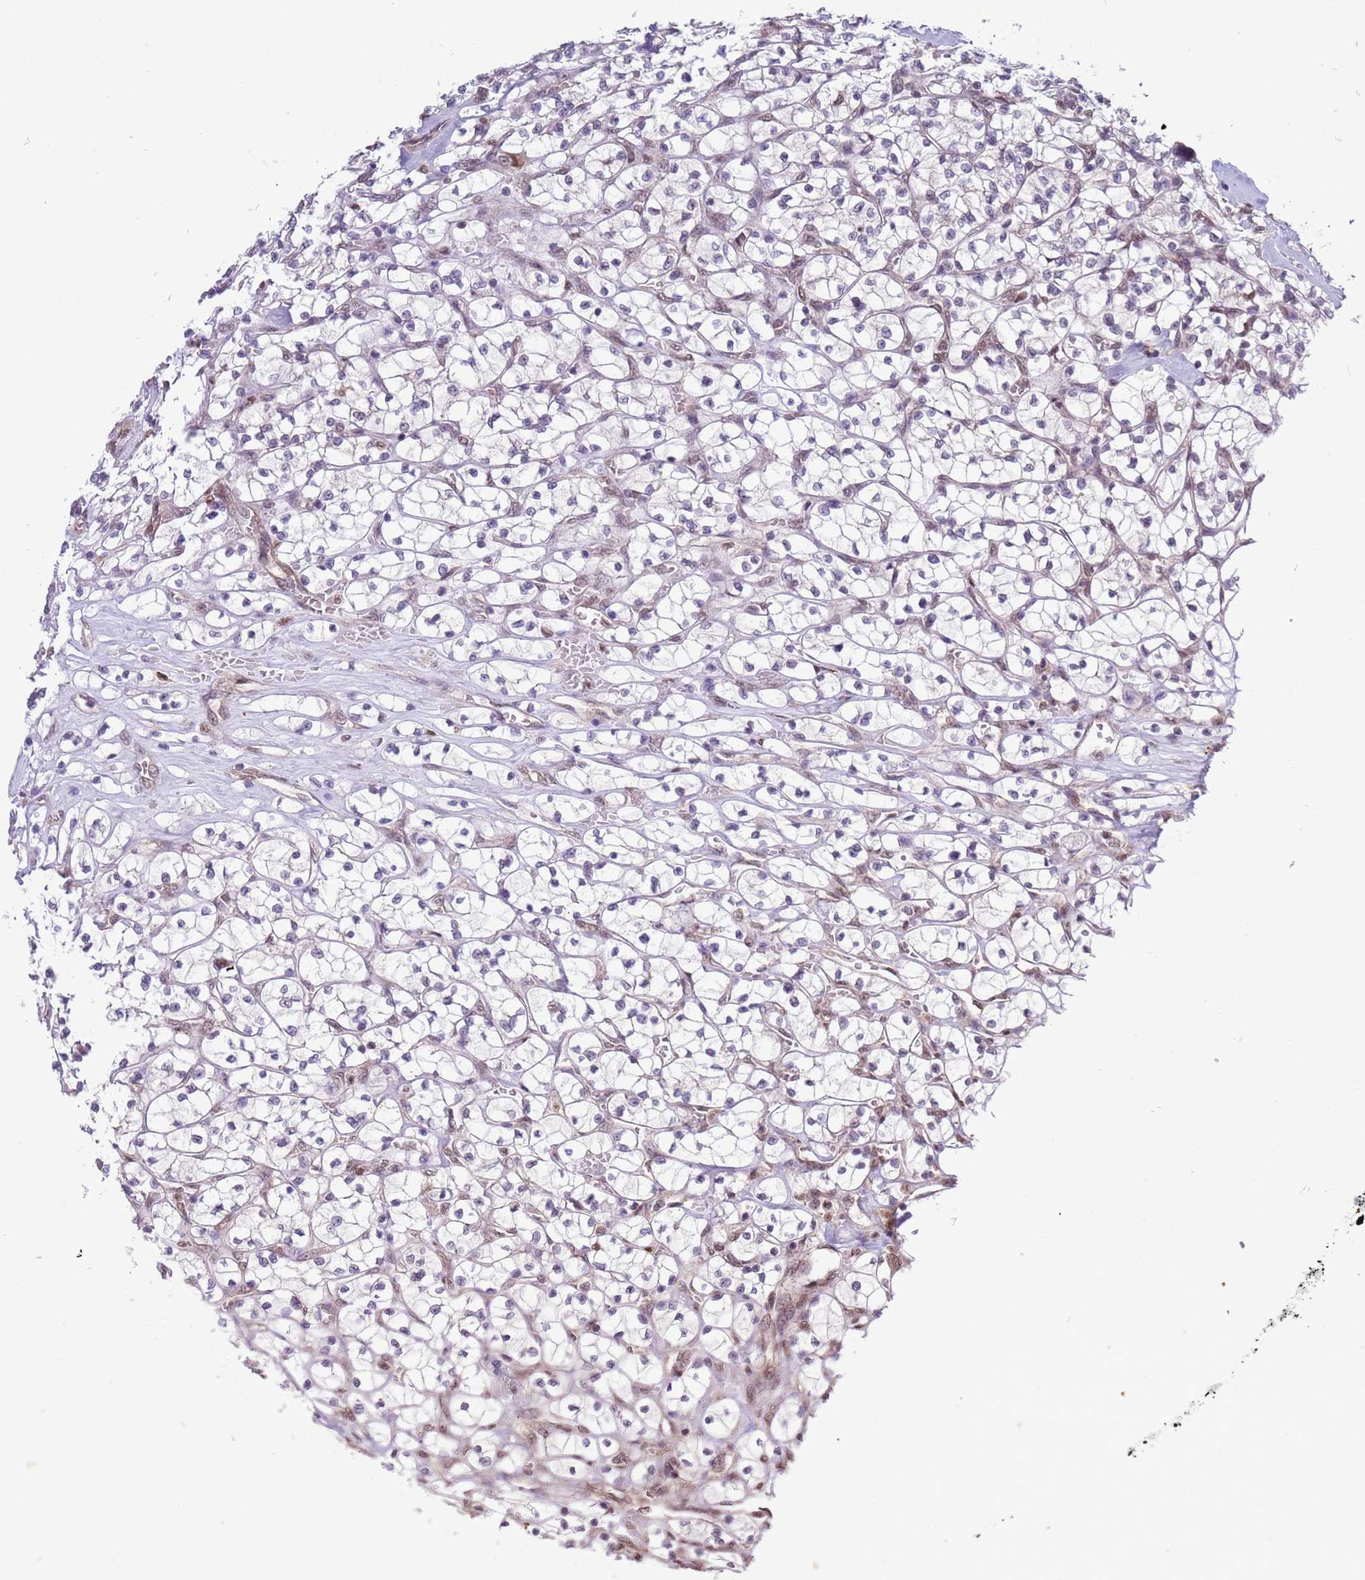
{"staining": {"intensity": "weak", "quantity": "<25%", "location": "nuclear"}, "tissue": "renal cancer", "cell_type": "Tumor cells", "image_type": "cancer", "snomed": [{"axis": "morphology", "description": "Adenocarcinoma, NOS"}, {"axis": "topography", "description": "Kidney"}], "caption": "Immunohistochemical staining of renal cancer shows no significant staining in tumor cells.", "gene": "PRPF6", "patient": {"sex": "female", "age": 64}}